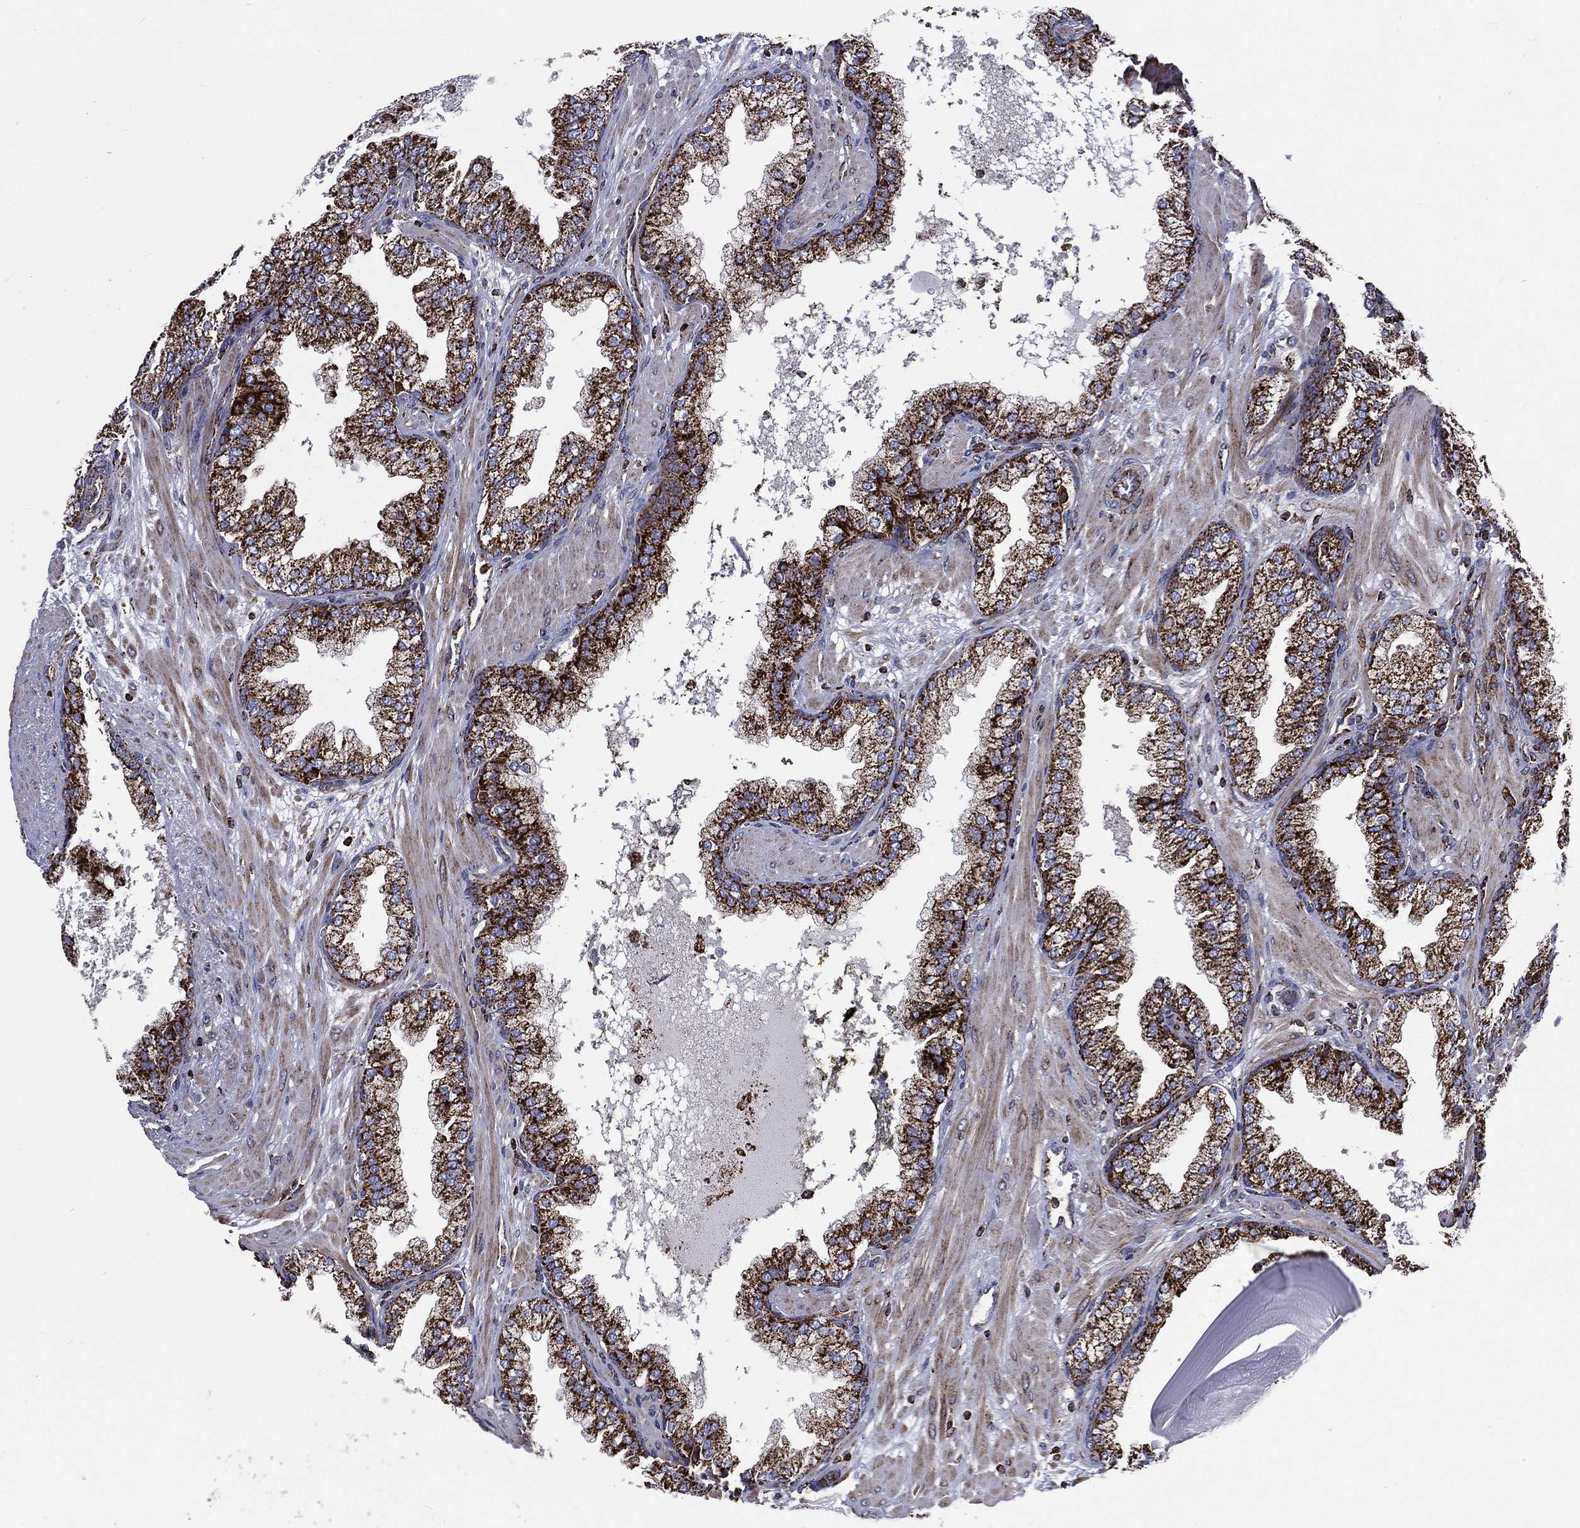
{"staining": {"intensity": "strong", "quantity": ">75%", "location": "cytoplasmic/membranous"}, "tissue": "prostate cancer", "cell_type": "Tumor cells", "image_type": "cancer", "snomed": [{"axis": "morphology", "description": "Adenocarcinoma, Low grade"}, {"axis": "topography", "description": "Prostate"}], "caption": "This is a histology image of IHC staining of prostate adenocarcinoma (low-grade), which shows strong staining in the cytoplasmic/membranous of tumor cells.", "gene": "ANKRD37", "patient": {"sex": "male", "age": 62}}